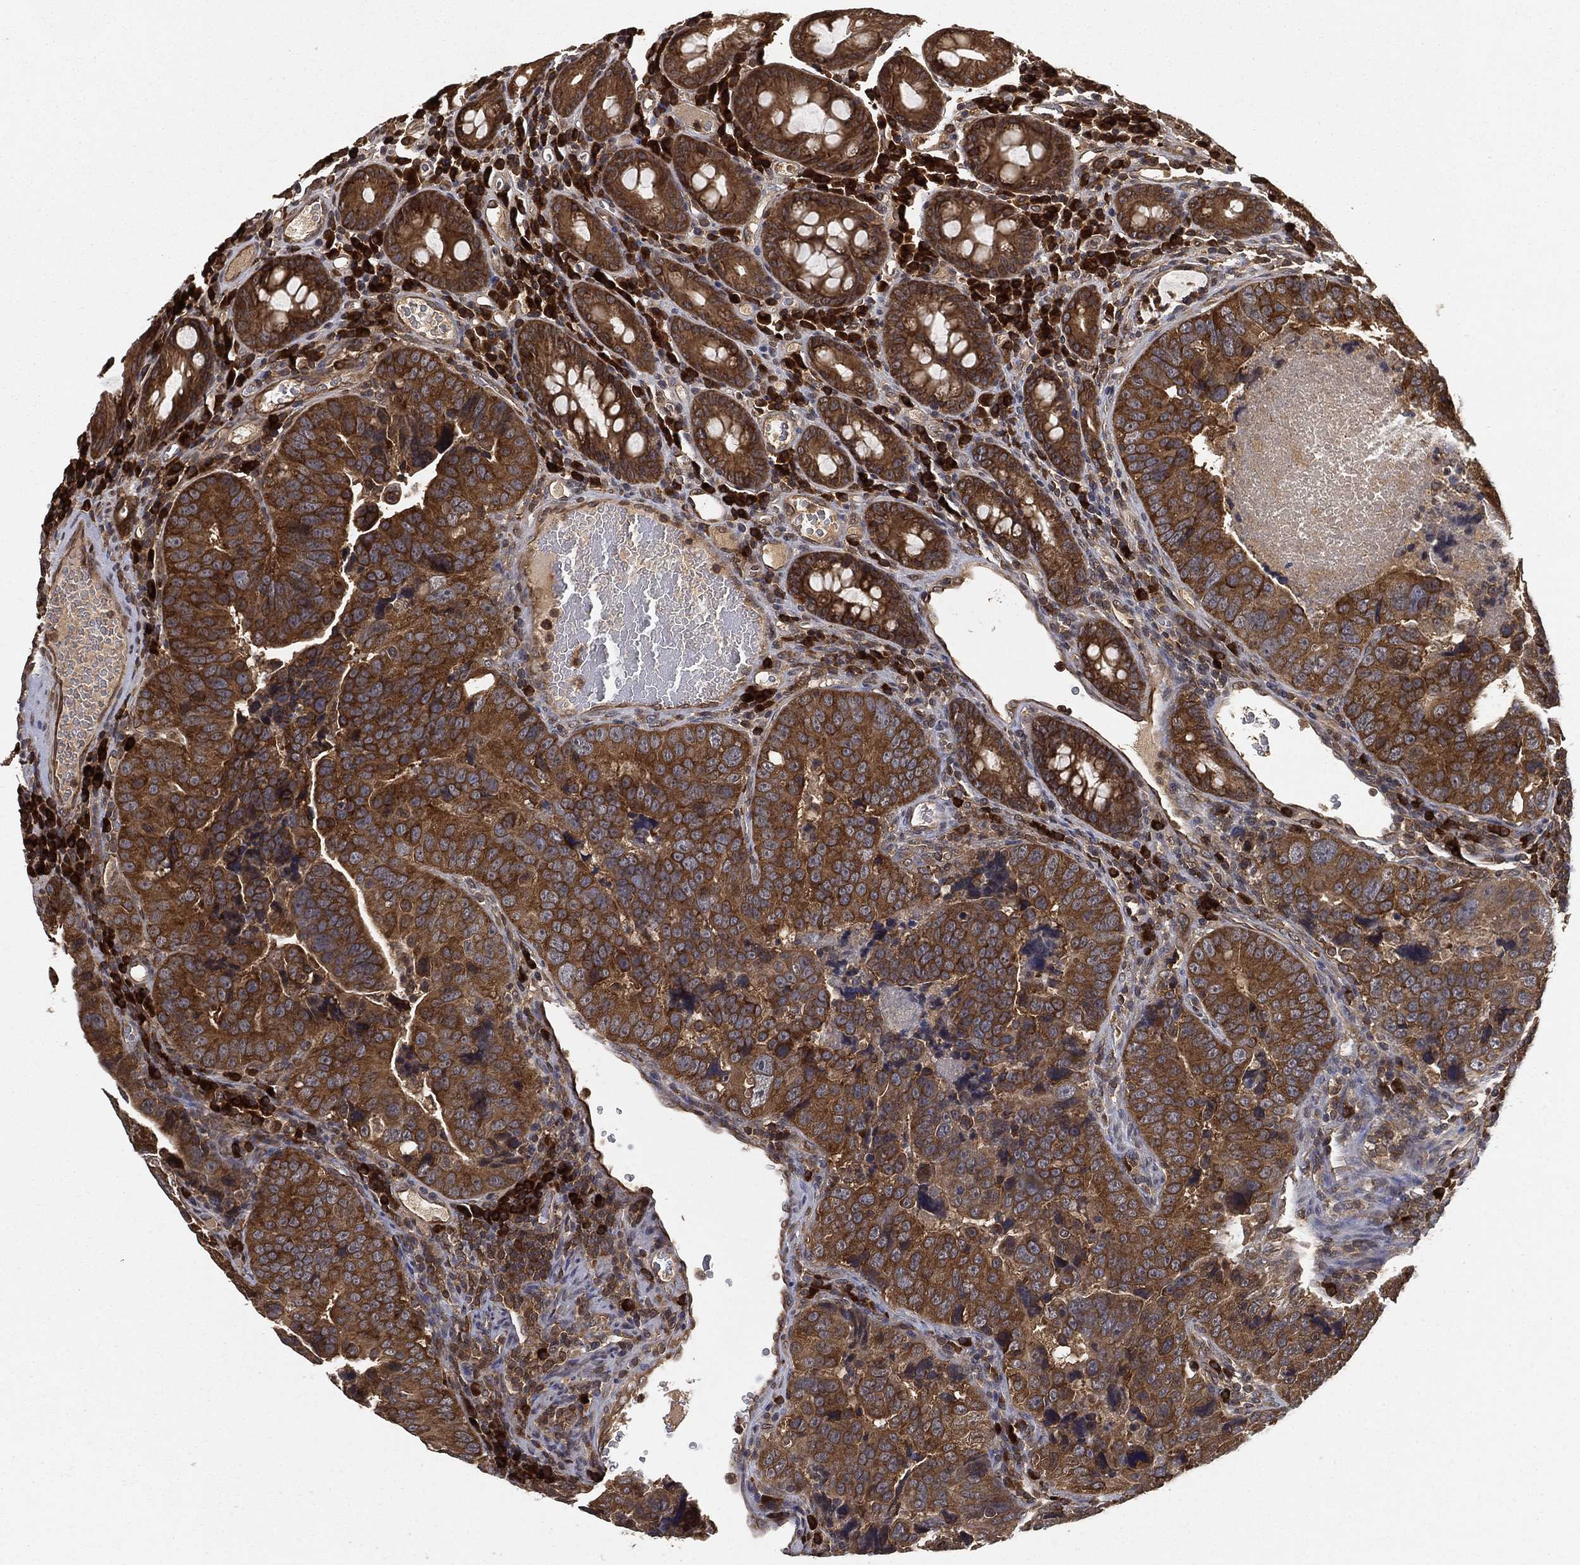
{"staining": {"intensity": "strong", "quantity": "25%-75%", "location": "cytoplasmic/membranous"}, "tissue": "colorectal cancer", "cell_type": "Tumor cells", "image_type": "cancer", "snomed": [{"axis": "morphology", "description": "Adenocarcinoma, NOS"}, {"axis": "topography", "description": "Colon"}], "caption": "The histopathology image reveals staining of adenocarcinoma (colorectal), revealing strong cytoplasmic/membranous protein staining (brown color) within tumor cells.", "gene": "UBA5", "patient": {"sex": "female", "age": 72}}